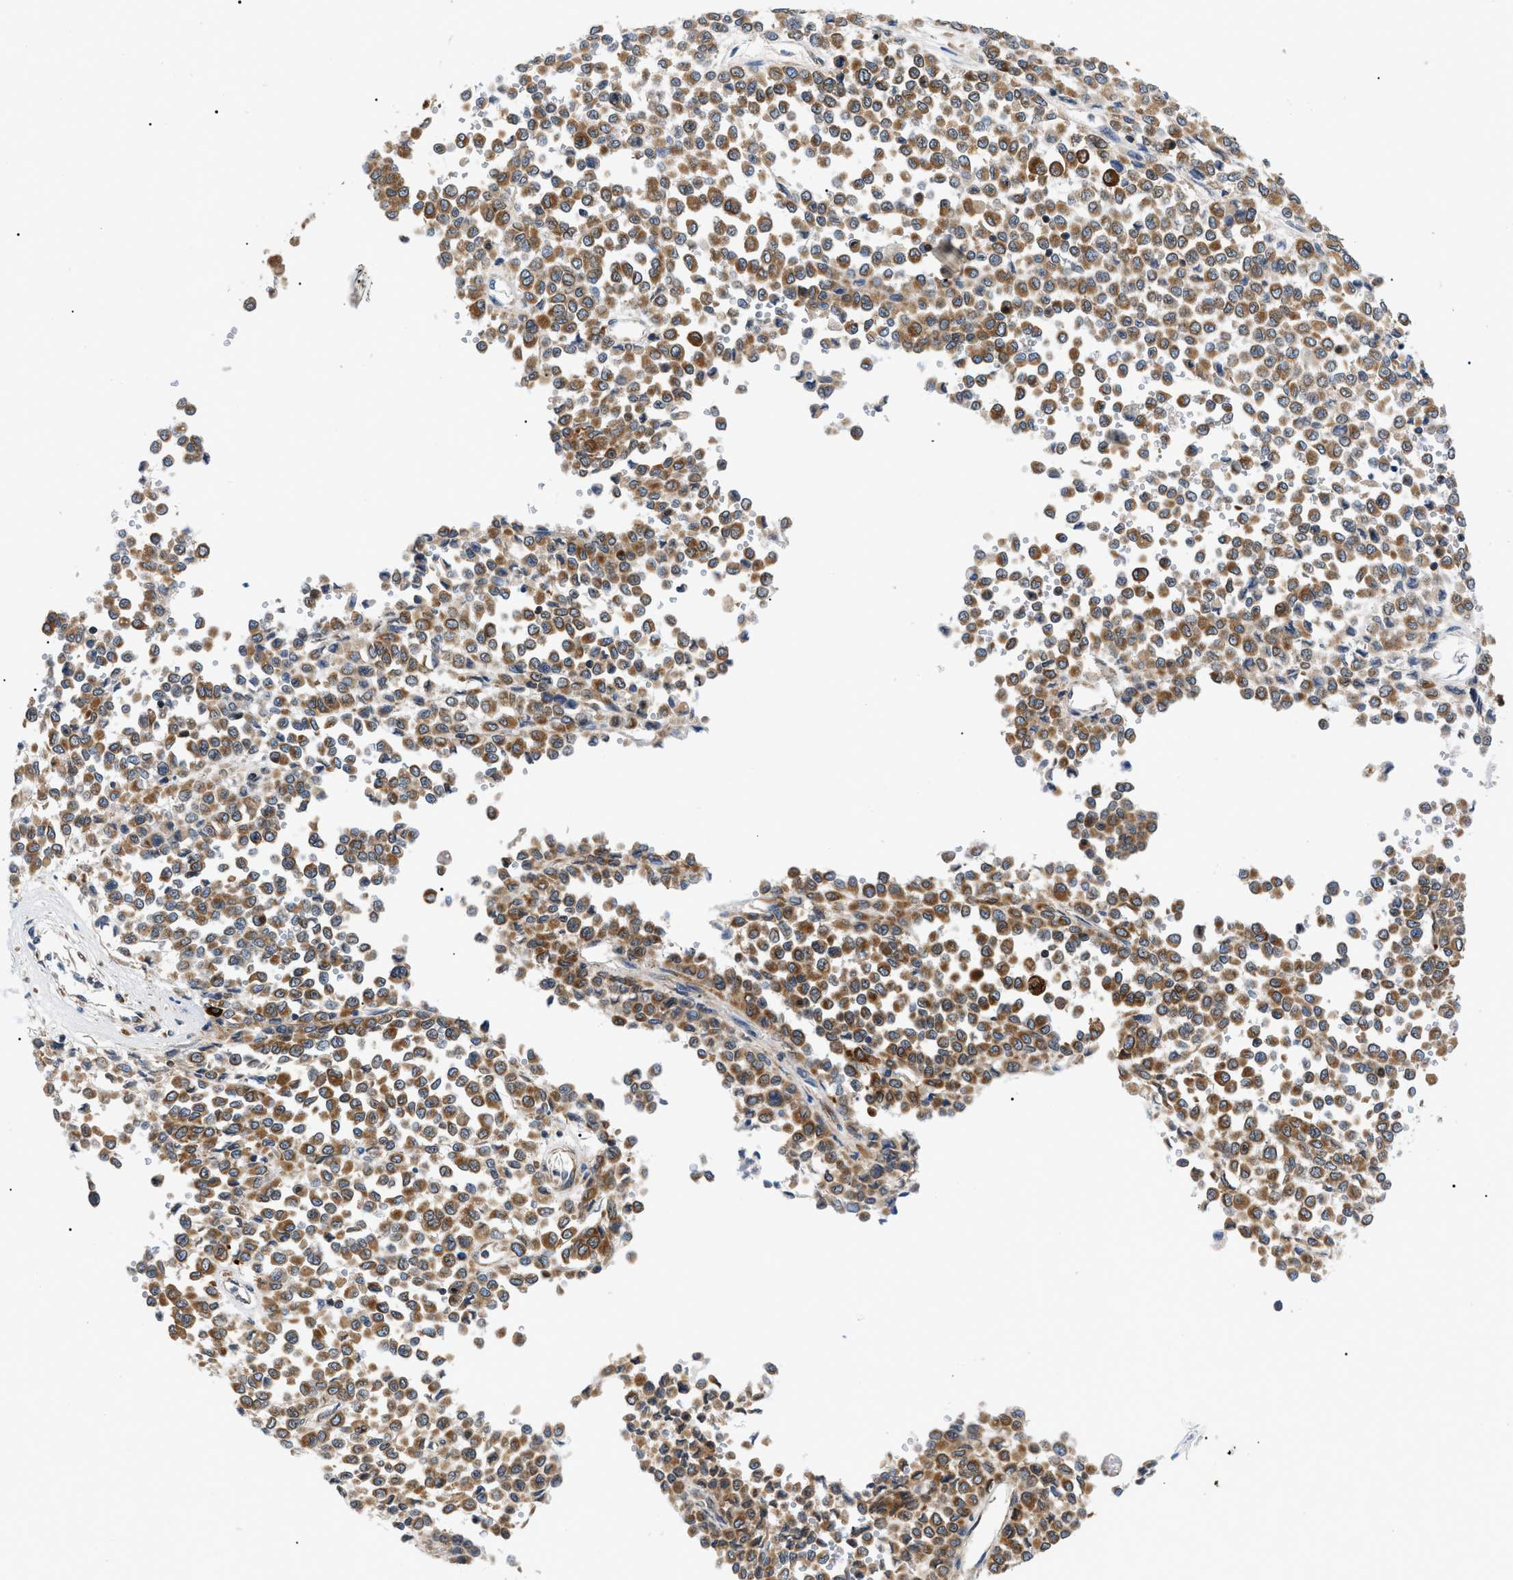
{"staining": {"intensity": "moderate", "quantity": ">75%", "location": "cytoplasmic/membranous"}, "tissue": "melanoma", "cell_type": "Tumor cells", "image_type": "cancer", "snomed": [{"axis": "morphology", "description": "Malignant melanoma, Metastatic site"}, {"axis": "topography", "description": "Pancreas"}], "caption": "This image shows IHC staining of human malignant melanoma (metastatic site), with medium moderate cytoplasmic/membranous staining in approximately >75% of tumor cells.", "gene": "DERL1", "patient": {"sex": "female", "age": 30}}